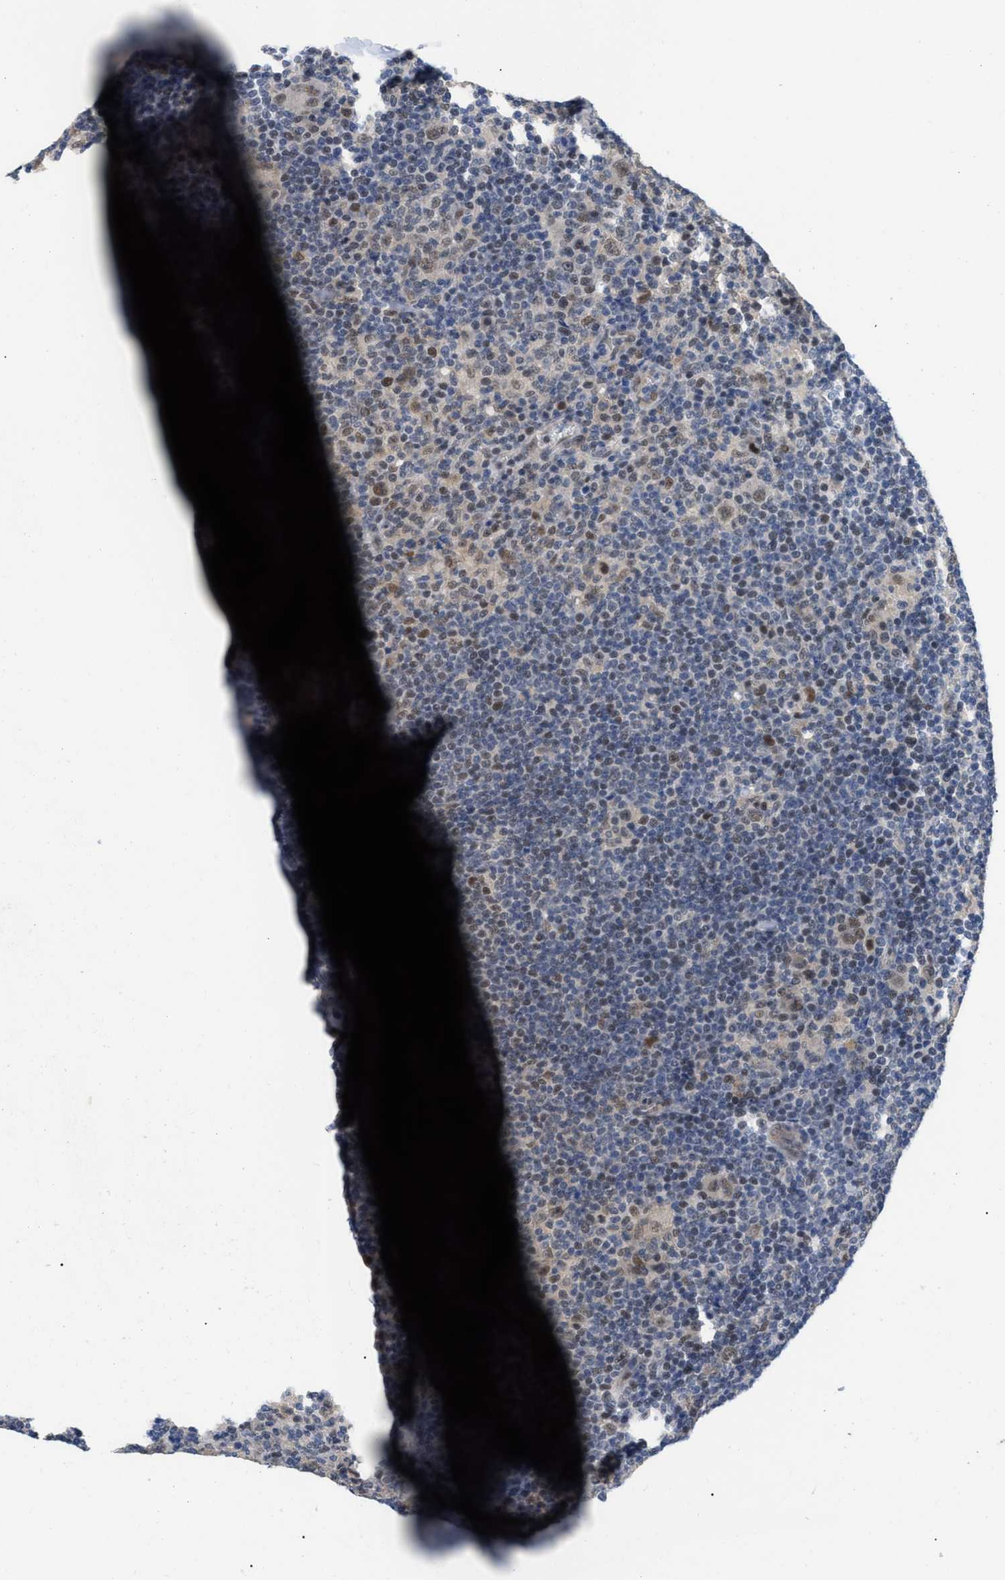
{"staining": {"intensity": "moderate", "quantity": ">75%", "location": "nuclear"}, "tissue": "lymphoma", "cell_type": "Tumor cells", "image_type": "cancer", "snomed": [{"axis": "morphology", "description": "Hodgkin's disease, NOS"}, {"axis": "topography", "description": "Lymph node"}], "caption": "Hodgkin's disease stained for a protein shows moderate nuclear positivity in tumor cells.", "gene": "GARRE1", "patient": {"sex": "female", "age": 57}}